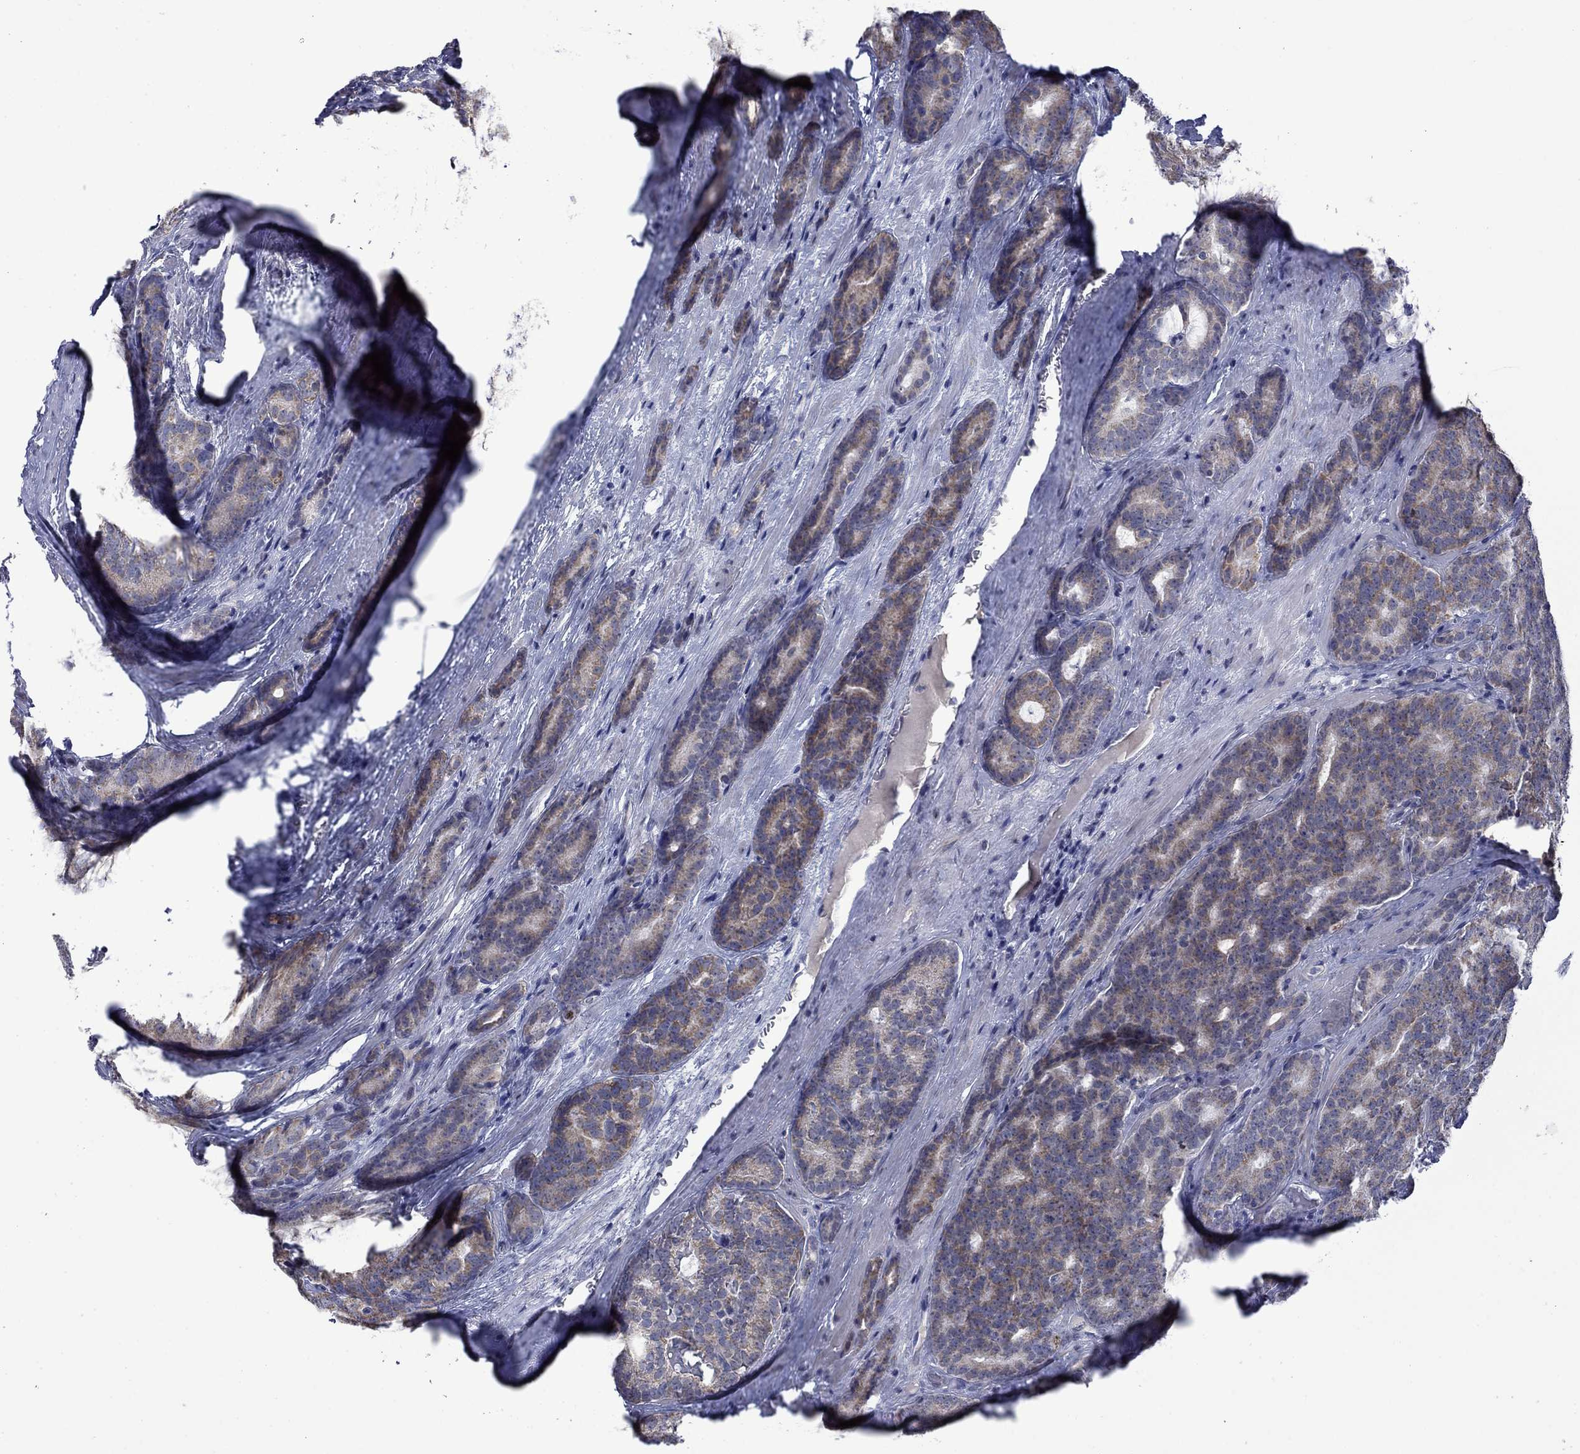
{"staining": {"intensity": "weak", "quantity": ">75%", "location": "cytoplasmic/membranous"}, "tissue": "prostate cancer", "cell_type": "Tumor cells", "image_type": "cancer", "snomed": [{"axis": "morphology", "description": "Adenocarcinoma, NOS"}, {"axis": "topography", "description": "Prostate"}], "caption": "Tumor cells reveal low levels of weak cytoplasmic/membranous staining in about >75% of cells in human prostate cancer (adenocarcinoma).", "gene": "KCNJ16", "patient": {"sex": "male", "age": 71}}